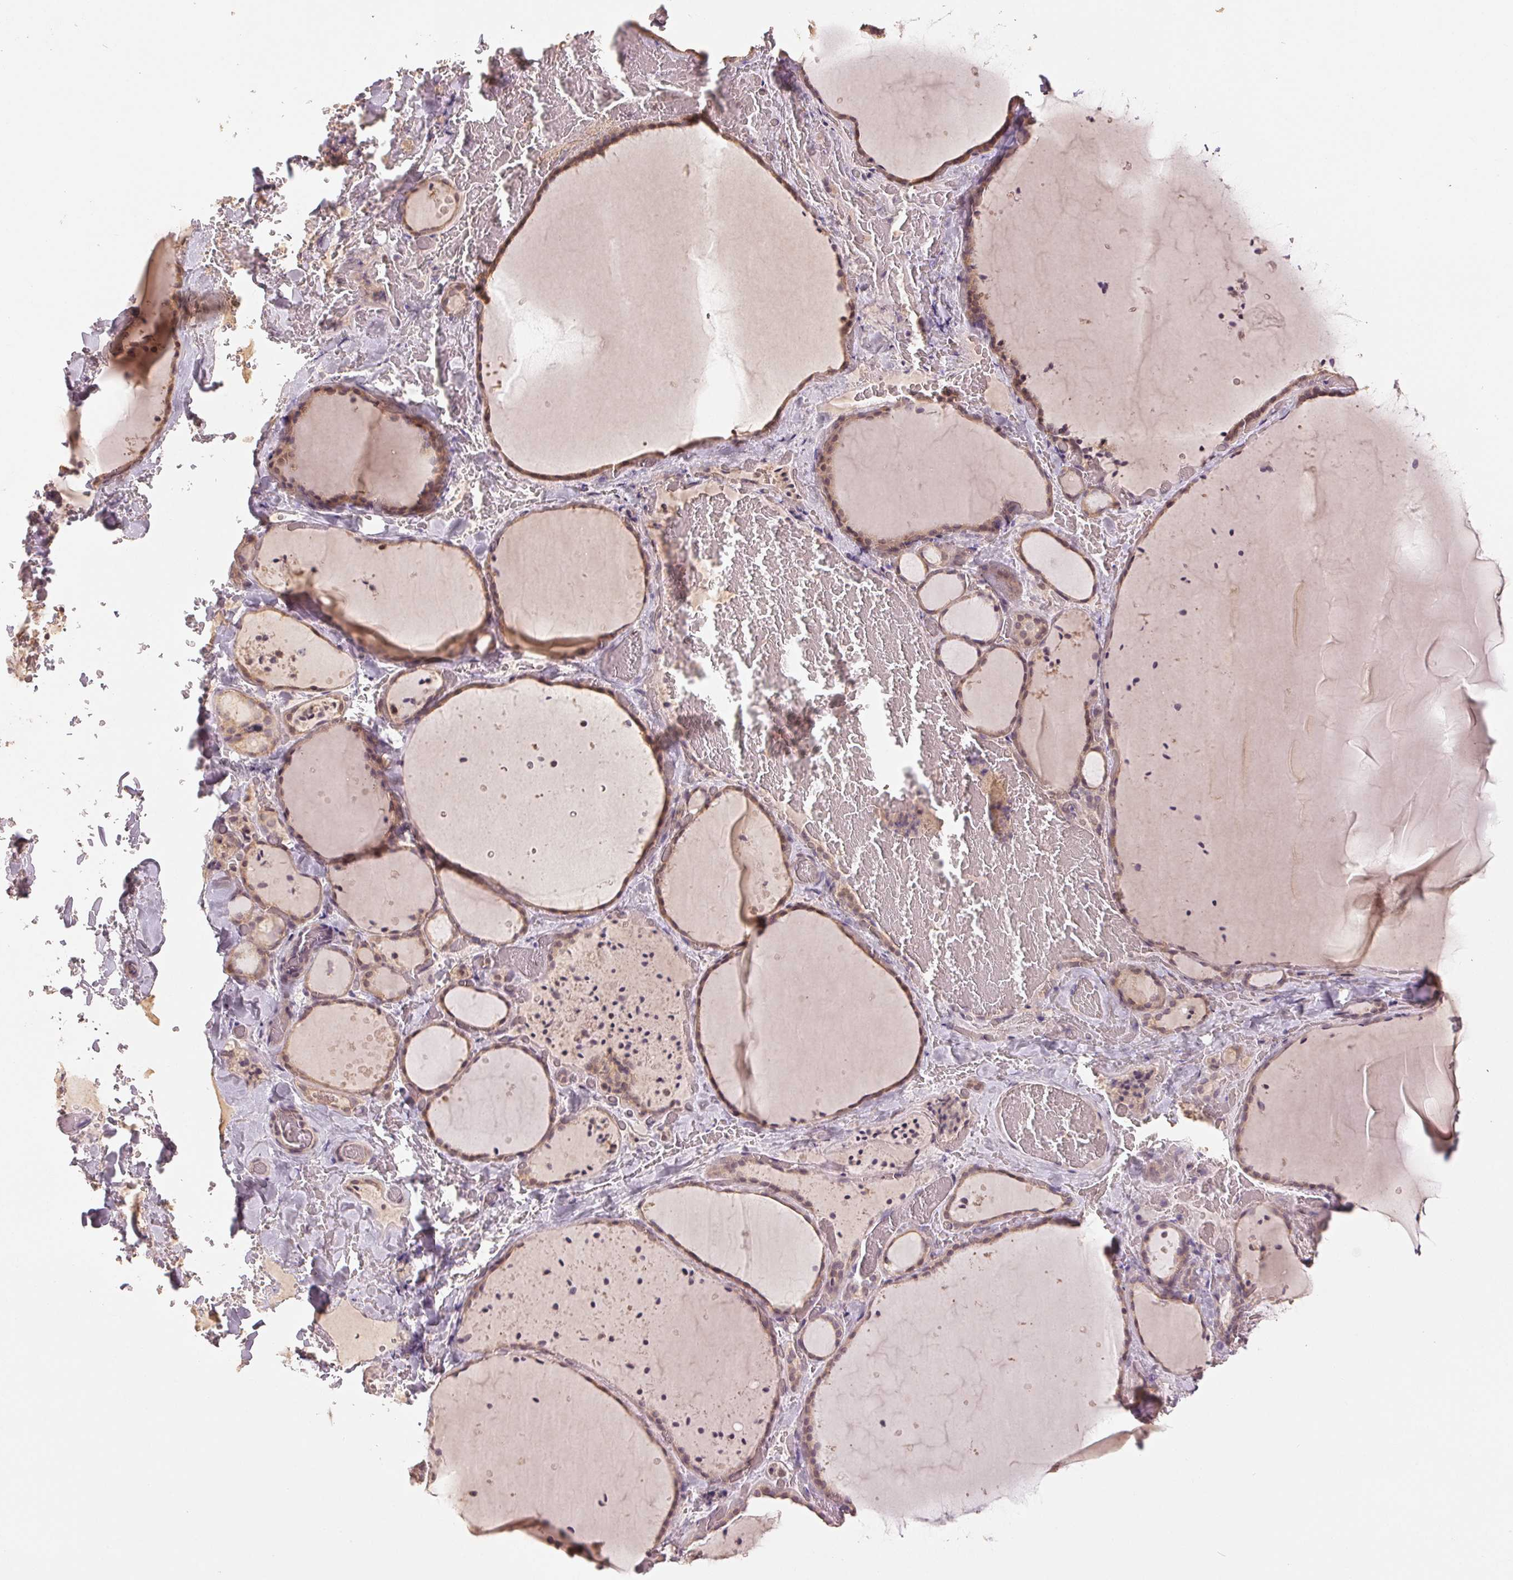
{"staining": {"intensity": "weak", "quantity": ">75%", "location": "cytoplasmic/membranous"}, "tissue": "thyroid gland", "cell_type": "Glandular cells", "image_type": "normal", "snomed": [{"axis": "morphology", "description": "Normal tissue, NOS"}, {"axis": "topography", "description": "Thyroid gland"}], "caption": "Protein analysis of benign thyroid gland shows weak cytoplasmic/membranous staining in about >75% of glandular cells.", "gene": "COX14", "patient": {"sex": "female", "age": 36}}